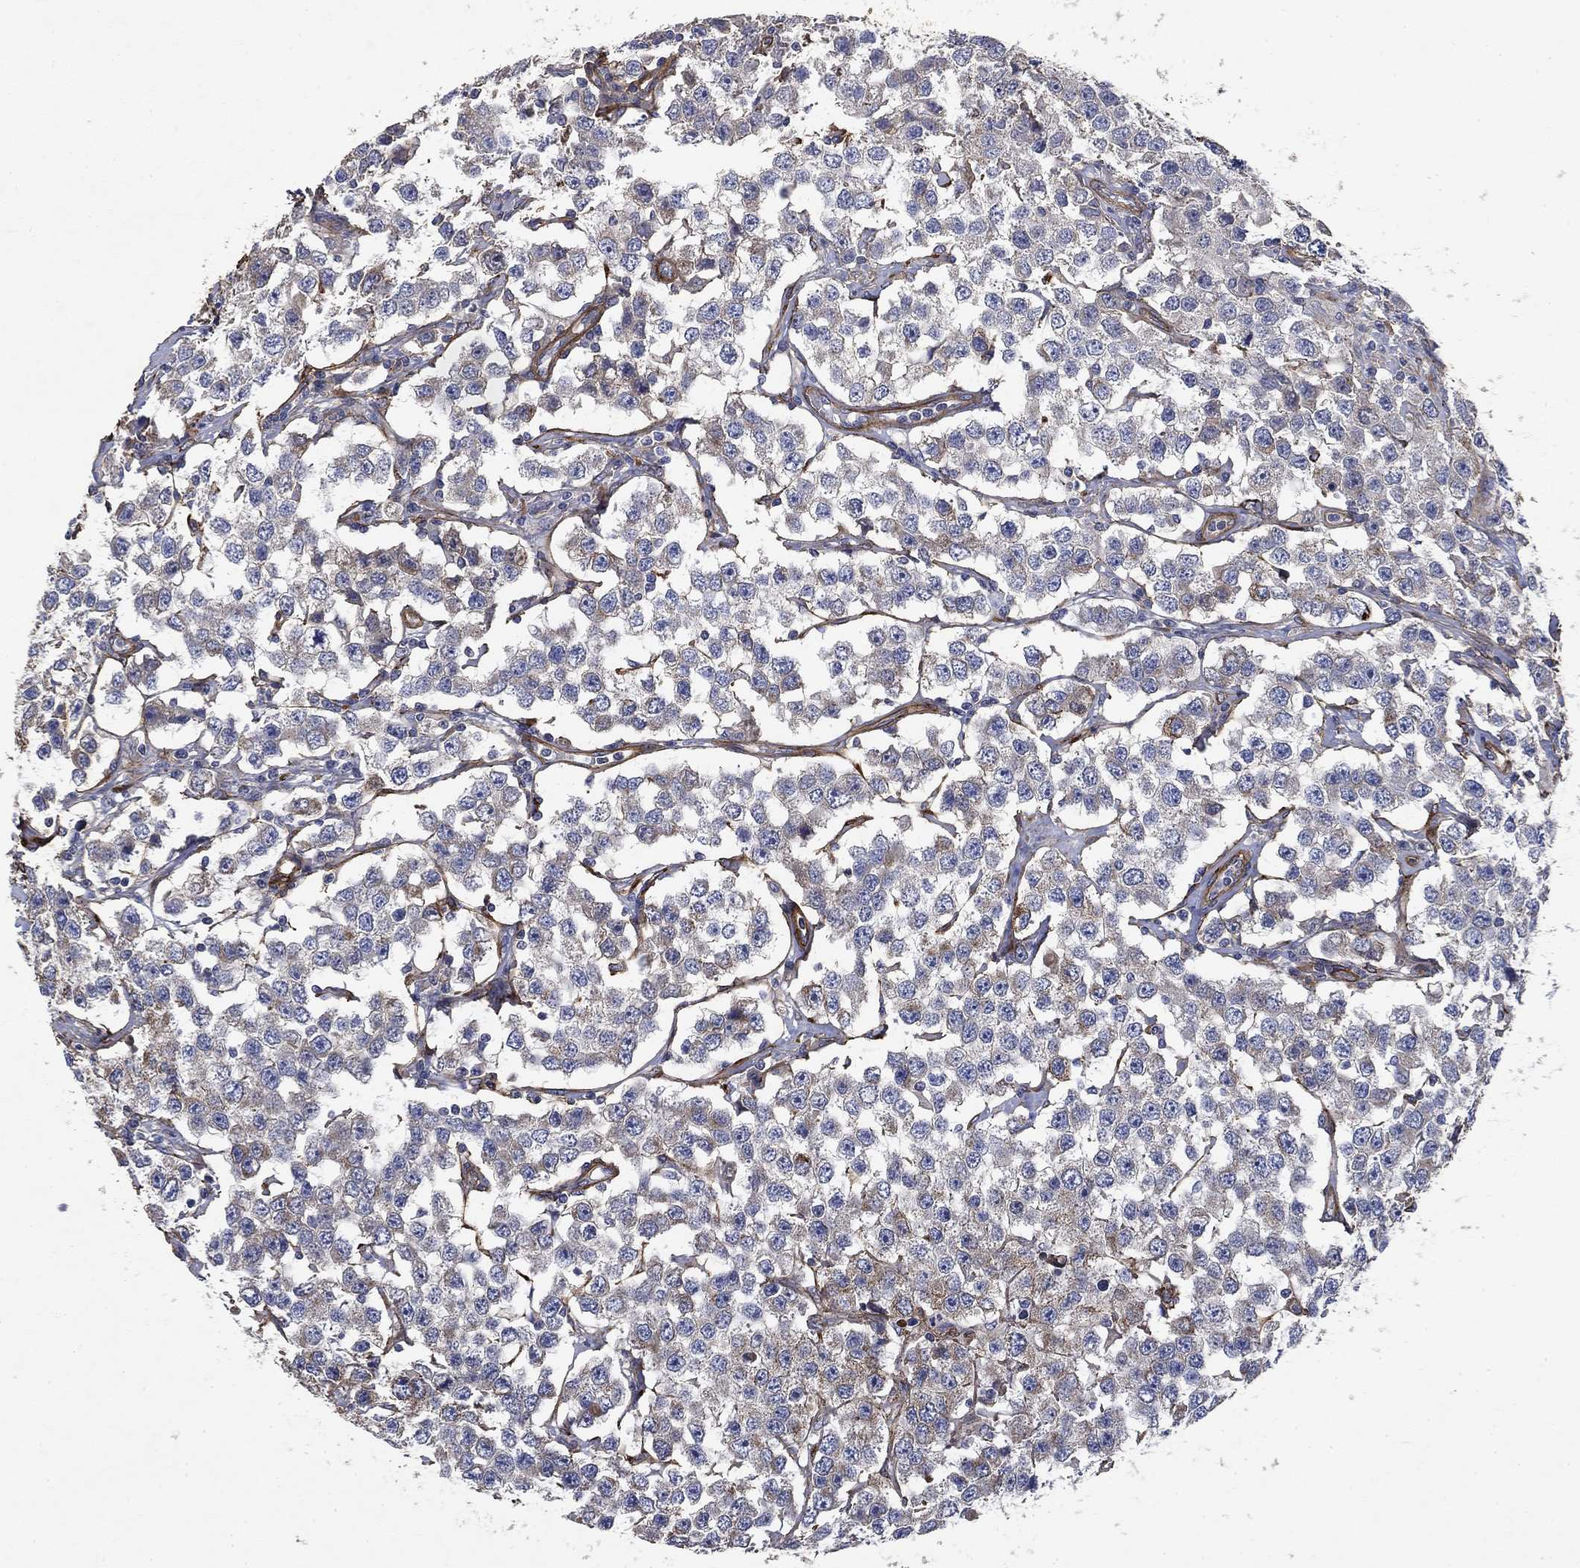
{"staining": {"intensity": "negative", "quantity": "none", "location": "none"}, "tissue": "testis cancer", "cell_type": "Tumor cells", "image_type": "cancer", "snomed": [{"axis": "morphology", "description": "Seminoma, NOS"}, {"axis": "topography", "description": "Testis"}], "caption": "Immunohistochemistry (IHC) image of human seminoma (testis) stained for a protein (brown), which exhibits no staining in tumor cells.", "gene": "COL4A2", "patient": {"sex": "male", "age": 52}}